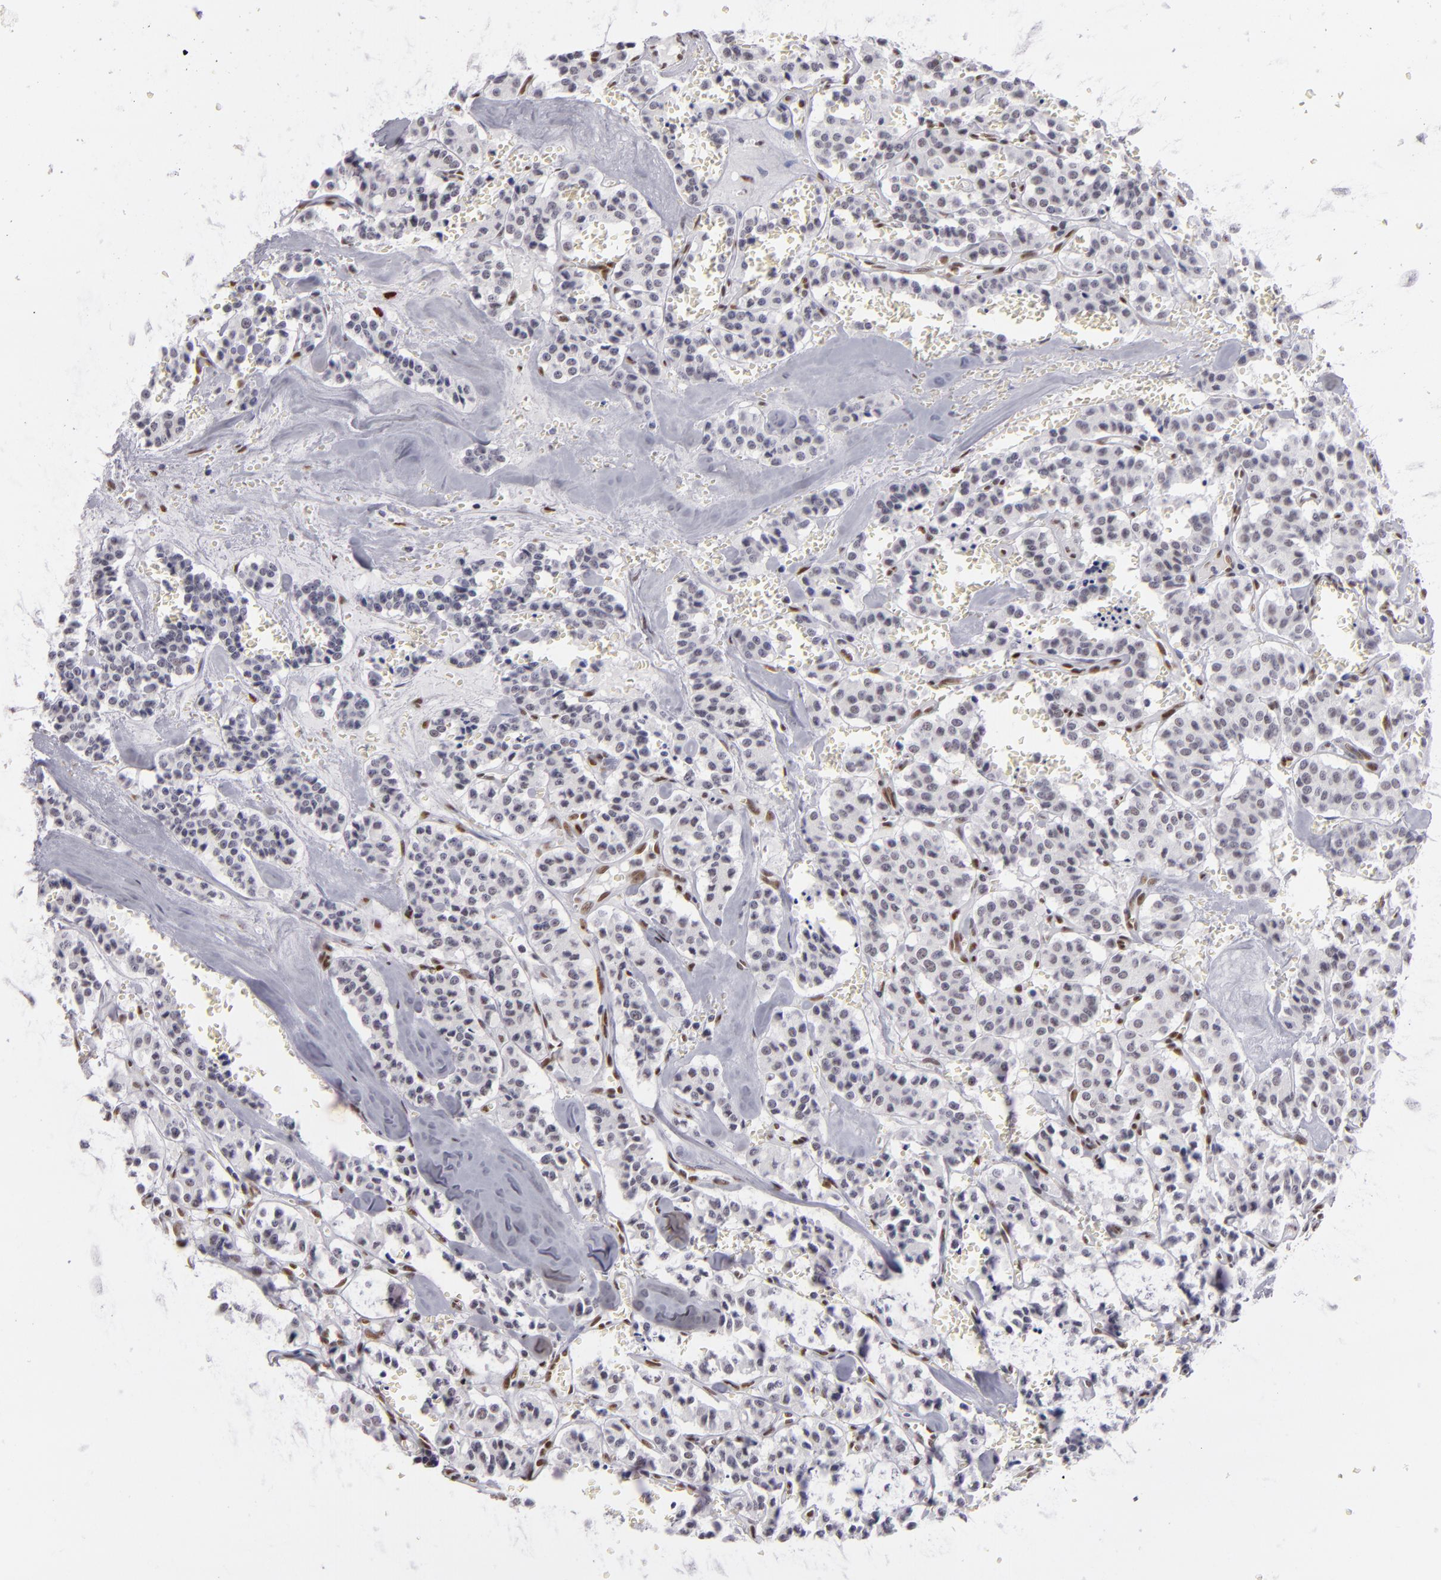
{"staining": {"intensity": "negative", "quantity": "none", "location": "none"}, "tissue": "carcinoid", "cell_type": "Tumor cells", "image_type": "cancer", "snomed": [{"axis": "morphology", "description": "Carcinoid, malignant, NOS"}, {"axis": "topography", "description": "Bronchus"}], "caption": "Human carcinoid (malignant) stained for a protein using immunohistochemistry (IHC) reveals no staining in tumor cells.", "gene": "TOP3A", "patient": {"sex": "male", "age": 55}}